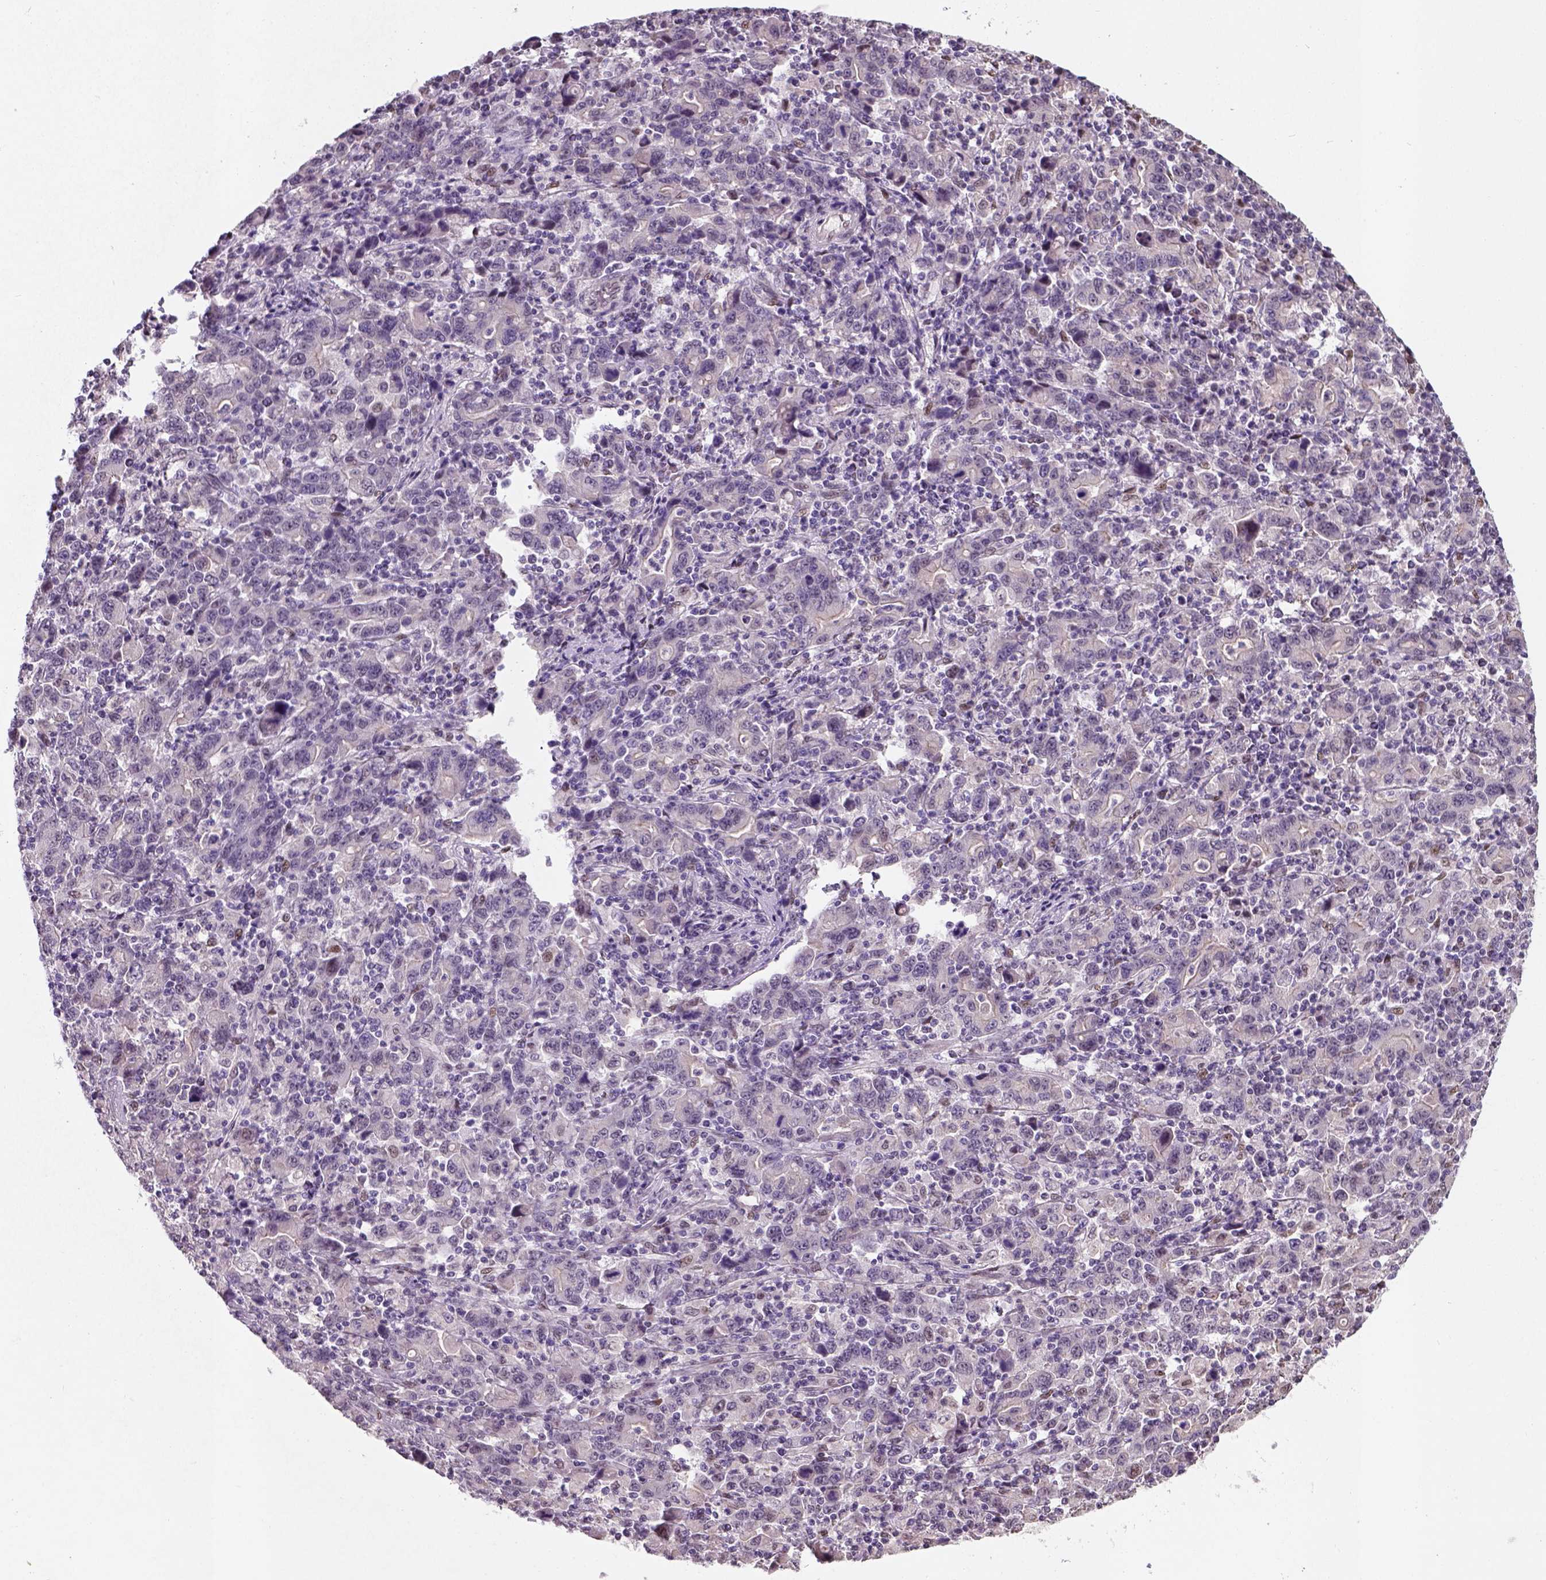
{"staining": {"intensity": "negative", "quantity": "none", "location": "none"}, "tissue": "stomach cancer", "cell_type": "Tumor cells", "image_type": "cancer", "snomed": [{"axis": "morphology", "description": "Adenocarcinoma, NOS"}, {"axis": "topography", "description": "Stomach, upper"}], "caption": "Immunohistochemical staining of stomach cancer exhibits no significant expression in tumor cells. The staining is performed using DAB (3,3'-diaminobenzidine) brown chromogen with nuclei counter-stained in using hematoxylin.", "gene": "C1orf112", "patient": {"sex": "male", "age": 69}}